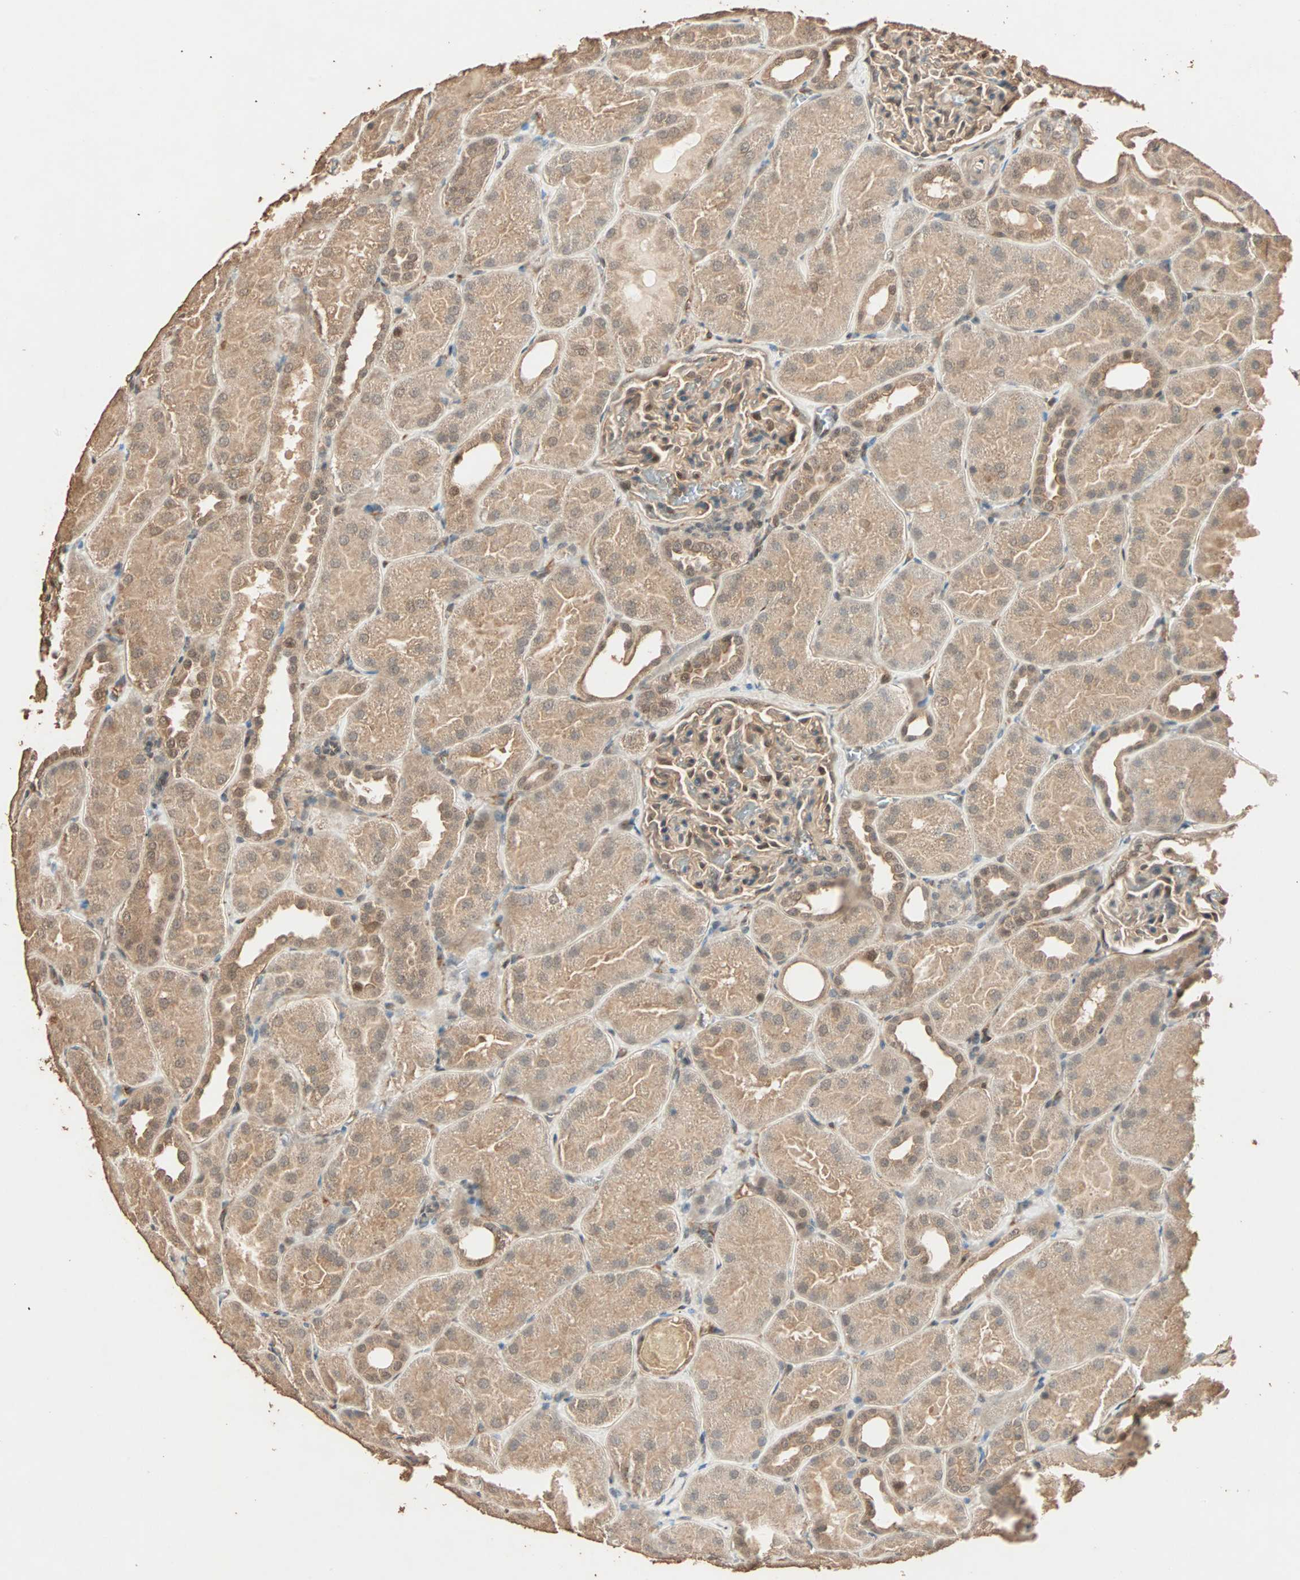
{"staining": {"intensity": "moderate", "quantity": ">75%", "location": "cytoplasmic/membranous,nuclear"}, "tissue": "kidney", "cell_type": "Cells in glomeruli", "image_type": "normal", "snomed": [{"axis": "morphology", "description": "Normal tissue, NOS"}, {"axis": "topography", "description": "Kidney"}], "caption": "Protein analysis of normal kidney exhibits moderate cytoplasmic/membranous,nuclear expression in approximately >75% of cells in glomeruli. (DAB IHC, brown staining for protein, blue staining for nuclei).", "gene": "ZBTB33", "patient": {"sex": "male", "age": 28}}